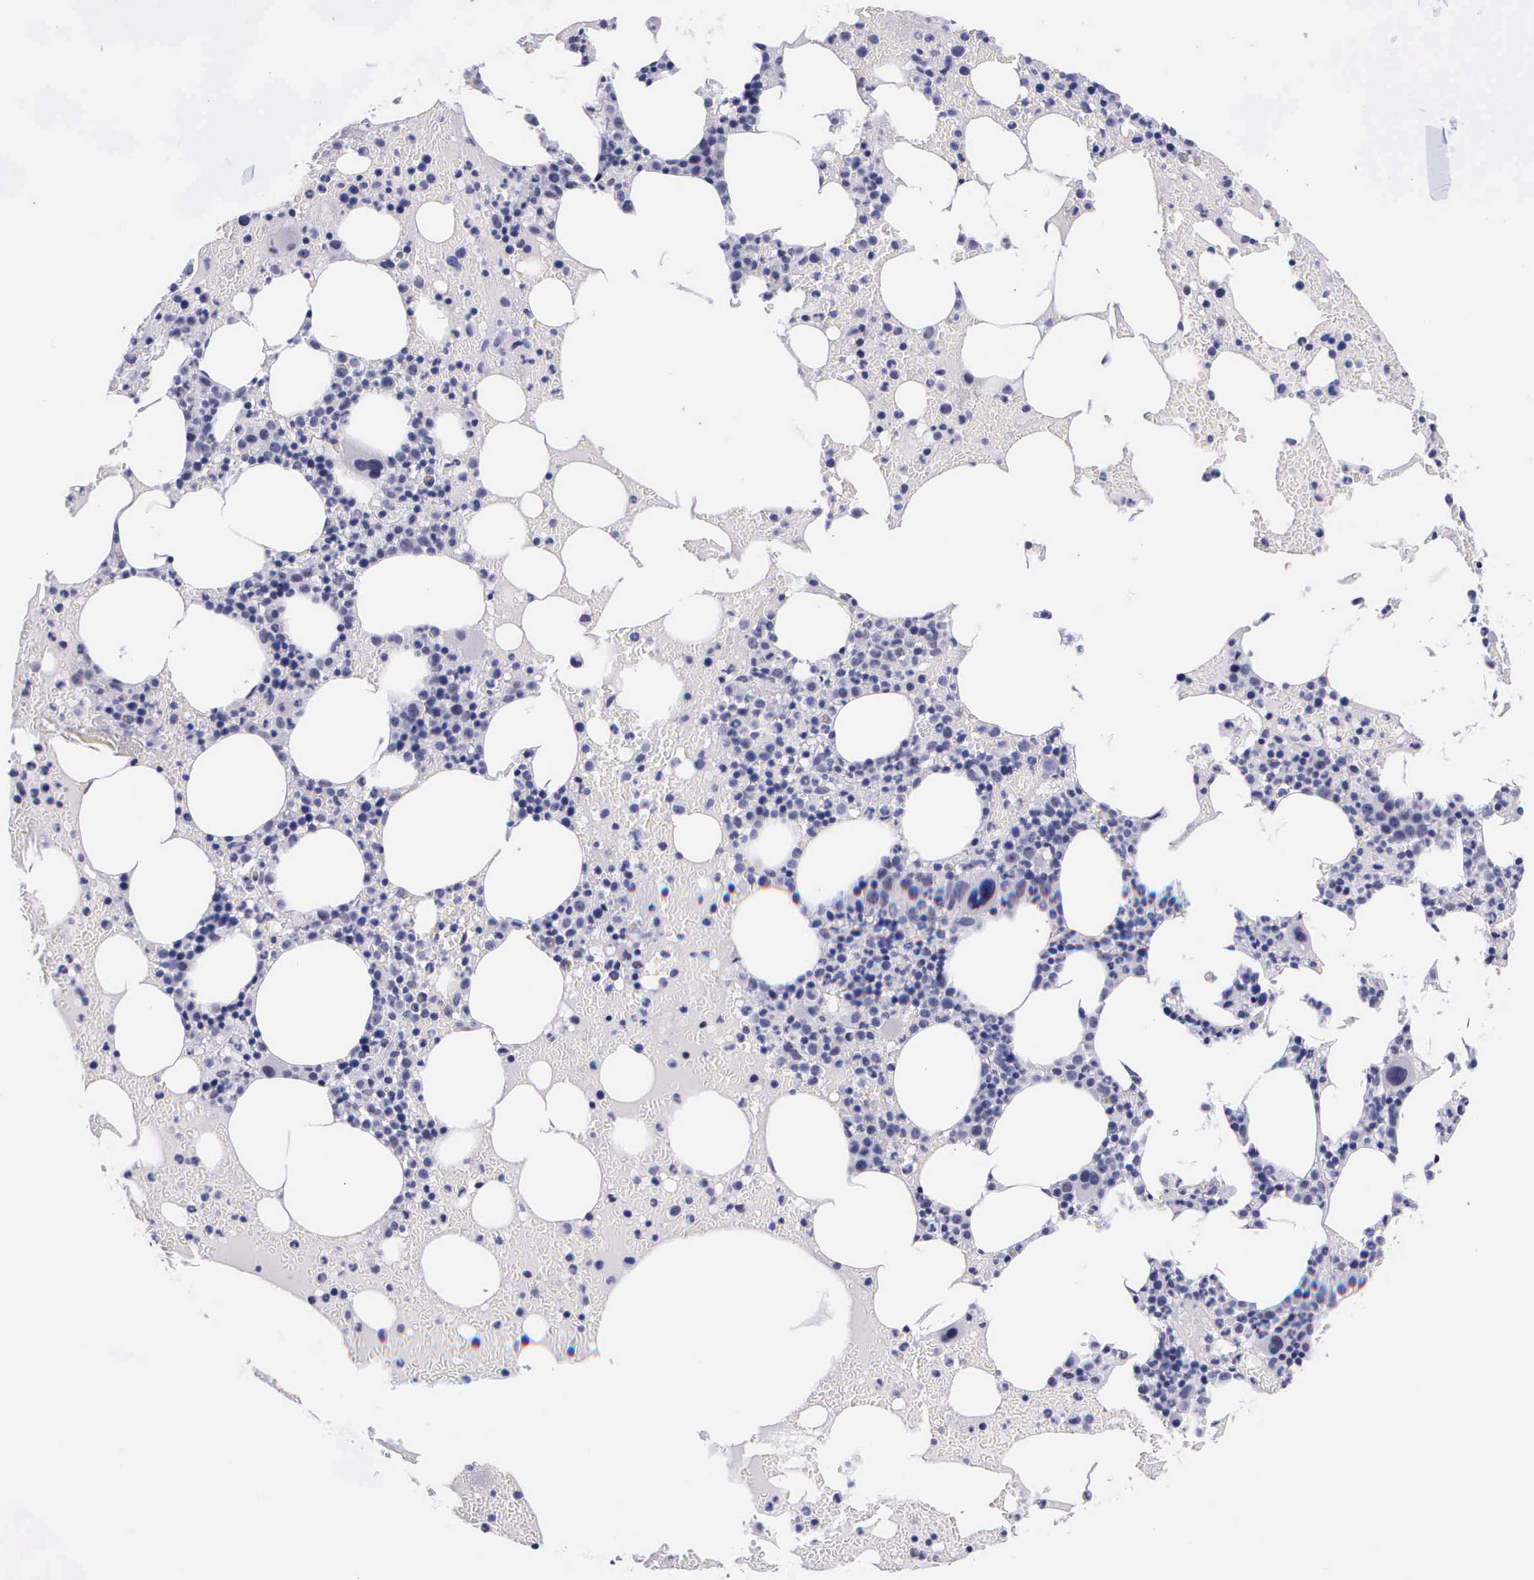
{"staining": {"intensity": "negative", "quantity": "none", "location": "none"}, "tissue": "bone marrow", "cell_type": "Hematopoietic cells", "image_type": "normal", "snomed": [{"axis": "morphology", "description": "Normal tissue, NOS"}, {"axis": "topography", "description": "Bone marrow"}], "caption": "Bone marrow stained for a protein using IHC exhibits no expression hematopoietic cells.", "gene": "AHNAK2", "patient": {"sex": "female", "age": 72}}